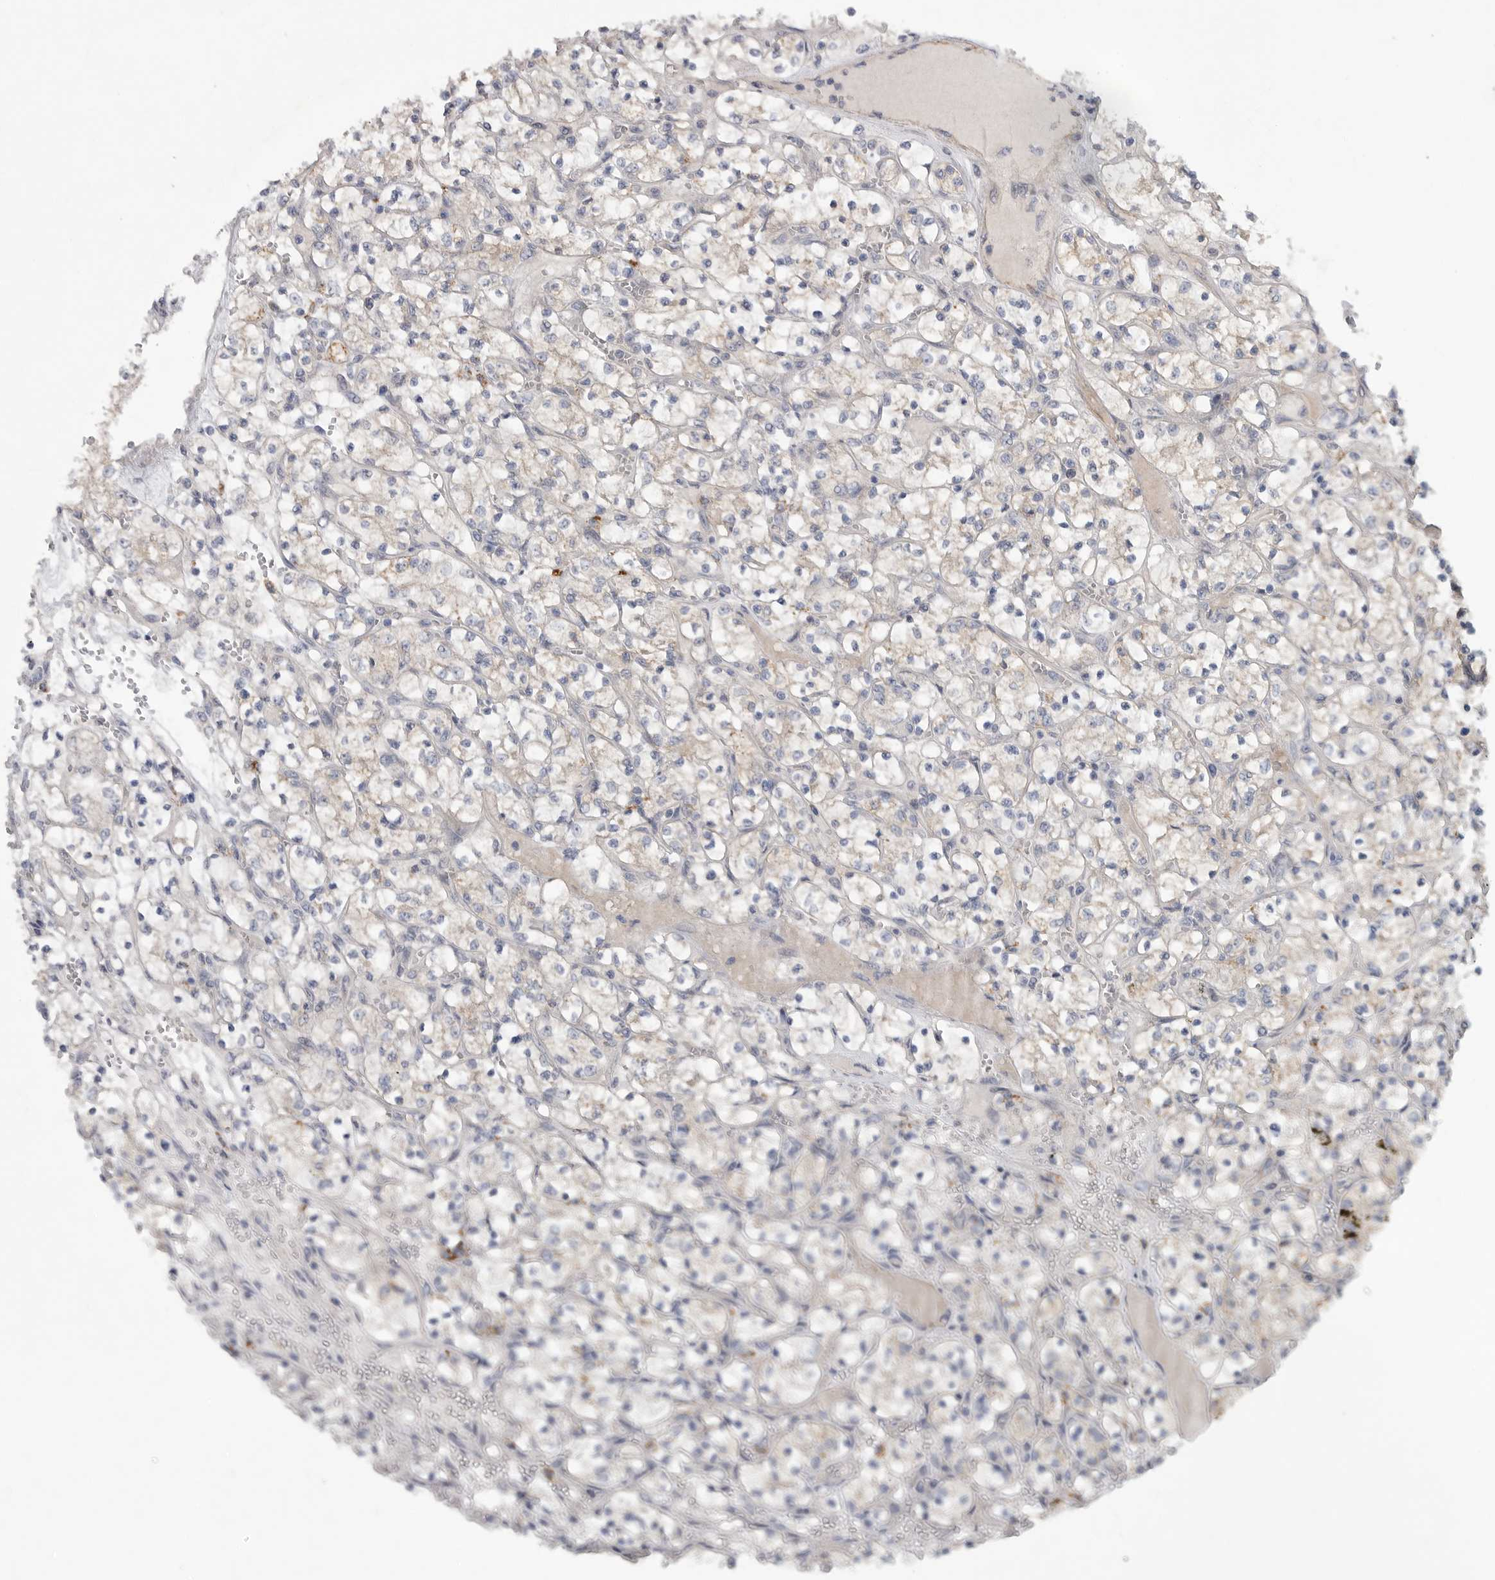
{"staining": {"intensity": "weak", "quantity": "<25%", "location": "cytoplasmic/membranous"}, "tissue": "renal cancer", "cell_type": "Tumor cells", "image_type": "cancer", "snomed": [{"axis": "morphology", "description": "Adenocarcinoma, NOS"}, {"axis": "topography", "description": "Kidney"}], "caption": "A photomicrograph of human renal adenocarcinoma is negative for staining in tumor cells.", "gene": "FBXO43", "patient": {"sex": "female", "age": 69}}